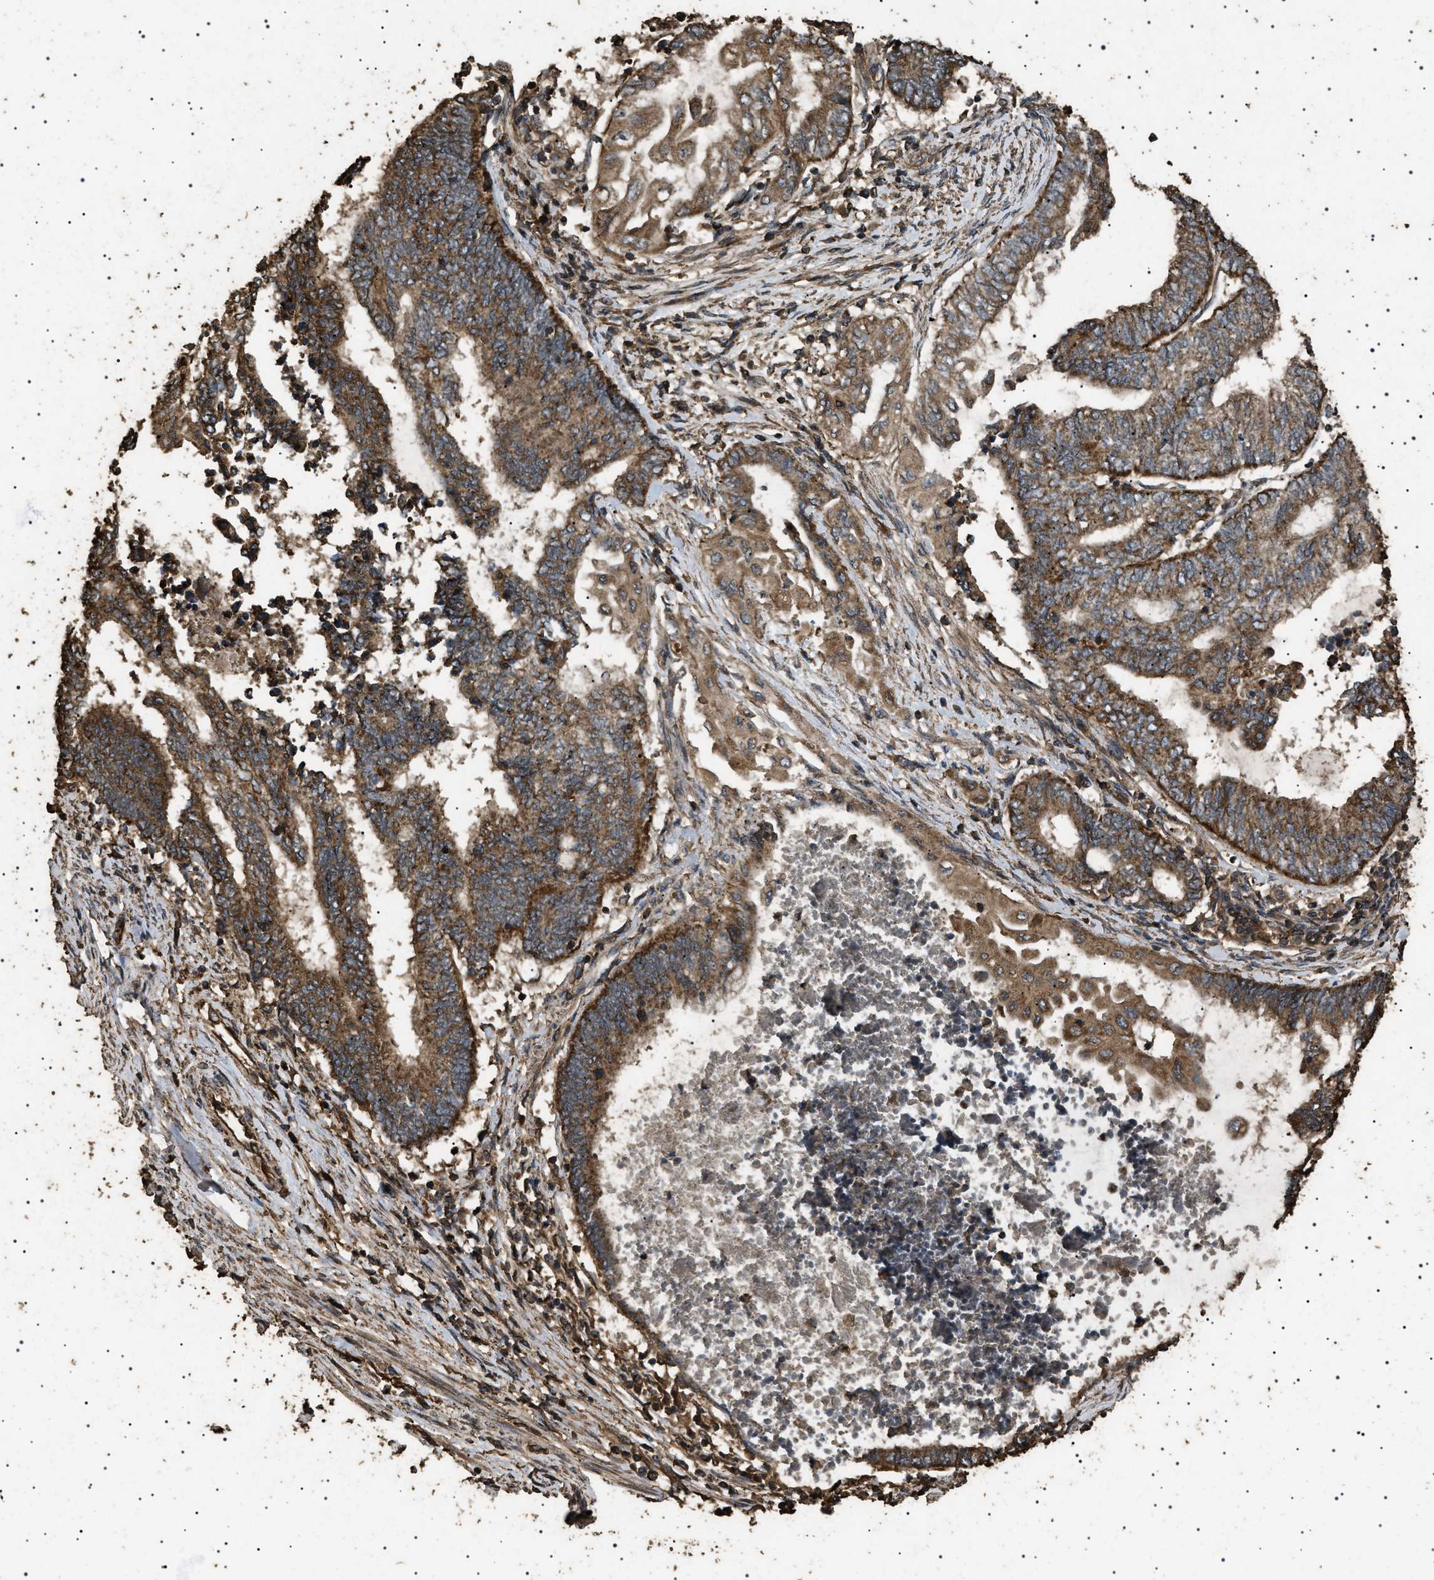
{"staining": {"intensity": "strong", "quantity": ">75%", "location": "cytoplasmic/membranous"}, "tissue": "endometrial cancer", "cell_type": "Tumor cells", "image_type": "cancer", "snomed": [{"axis": "morphology", "description": "Adenocarcinoma, NOS"}, {"axis": "topography", "description": "Uterus"}, {"axis": "topography", "description": "Endometrium"}], "caption": "Immunohistochemical staining of endometrial adenocarcinoma exhibits strong cytoplasmic/membranous protein expression in approximately >75% of tumor cells.", "gene": "CYRIA", "patient": {"sex": "female", "age": 70}}